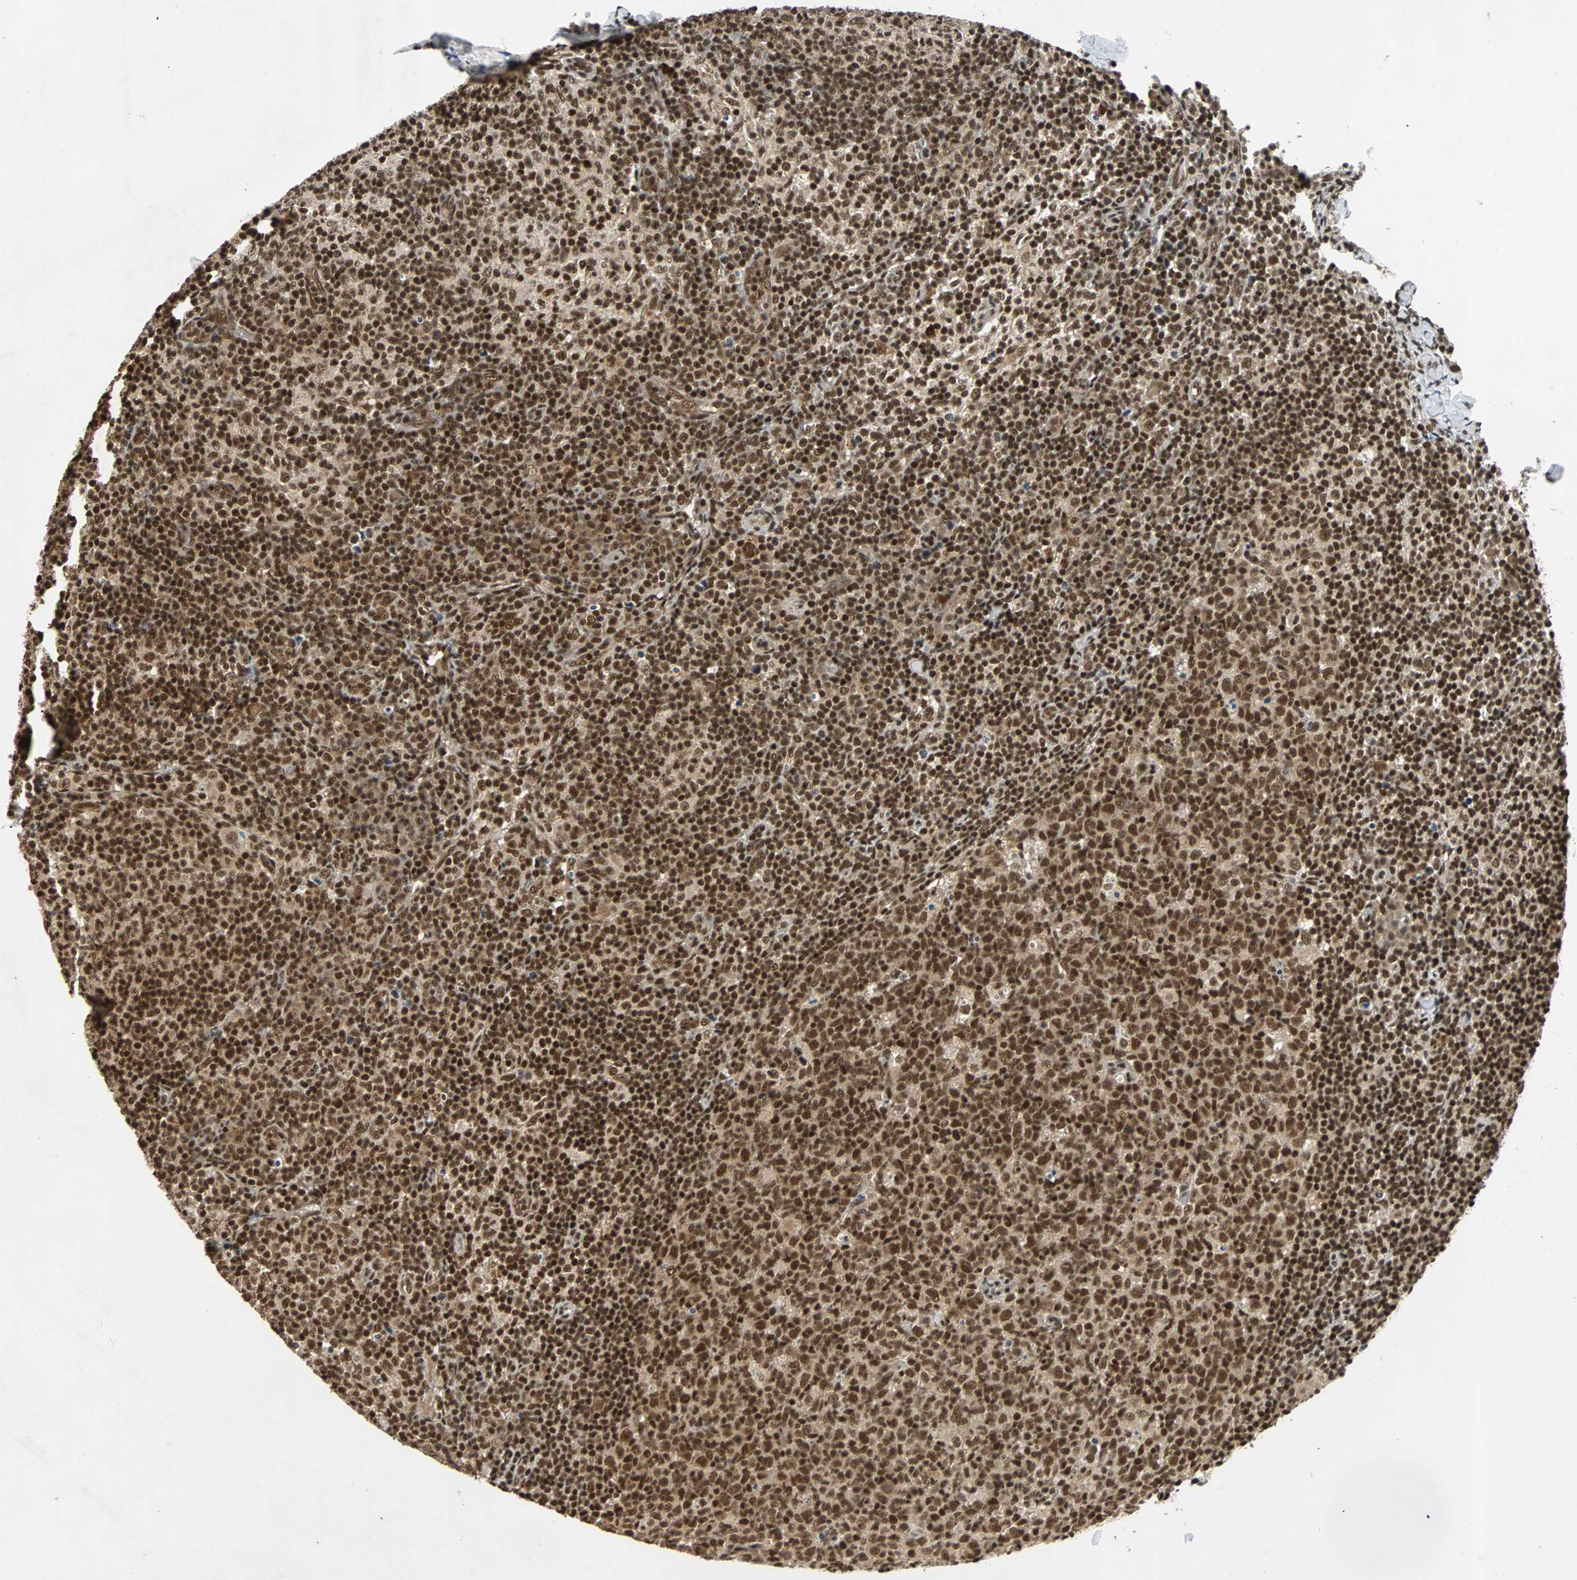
{"staining": {"intensity": "strong", "quantity": ">75%", "location": "nuclear"}, "tissue": "lymph node", "cell_type": "Germinal center cells", "image_type": "normal", "snomed": [{"axis": "morphology", "description": "Normal tissue, NOS"}, {"axis": "morphology", "description": "Inflammation, NOS"}, {"axis": "topography", "description": "Lymph node"}], "caption": "Protein staining by IHC demonstrates strong nuclear positivity in approximately >75% of germinal center cells in normal lymph node.", "gene": "TAF5", "patient": {"sex": "male", "age": 55}}